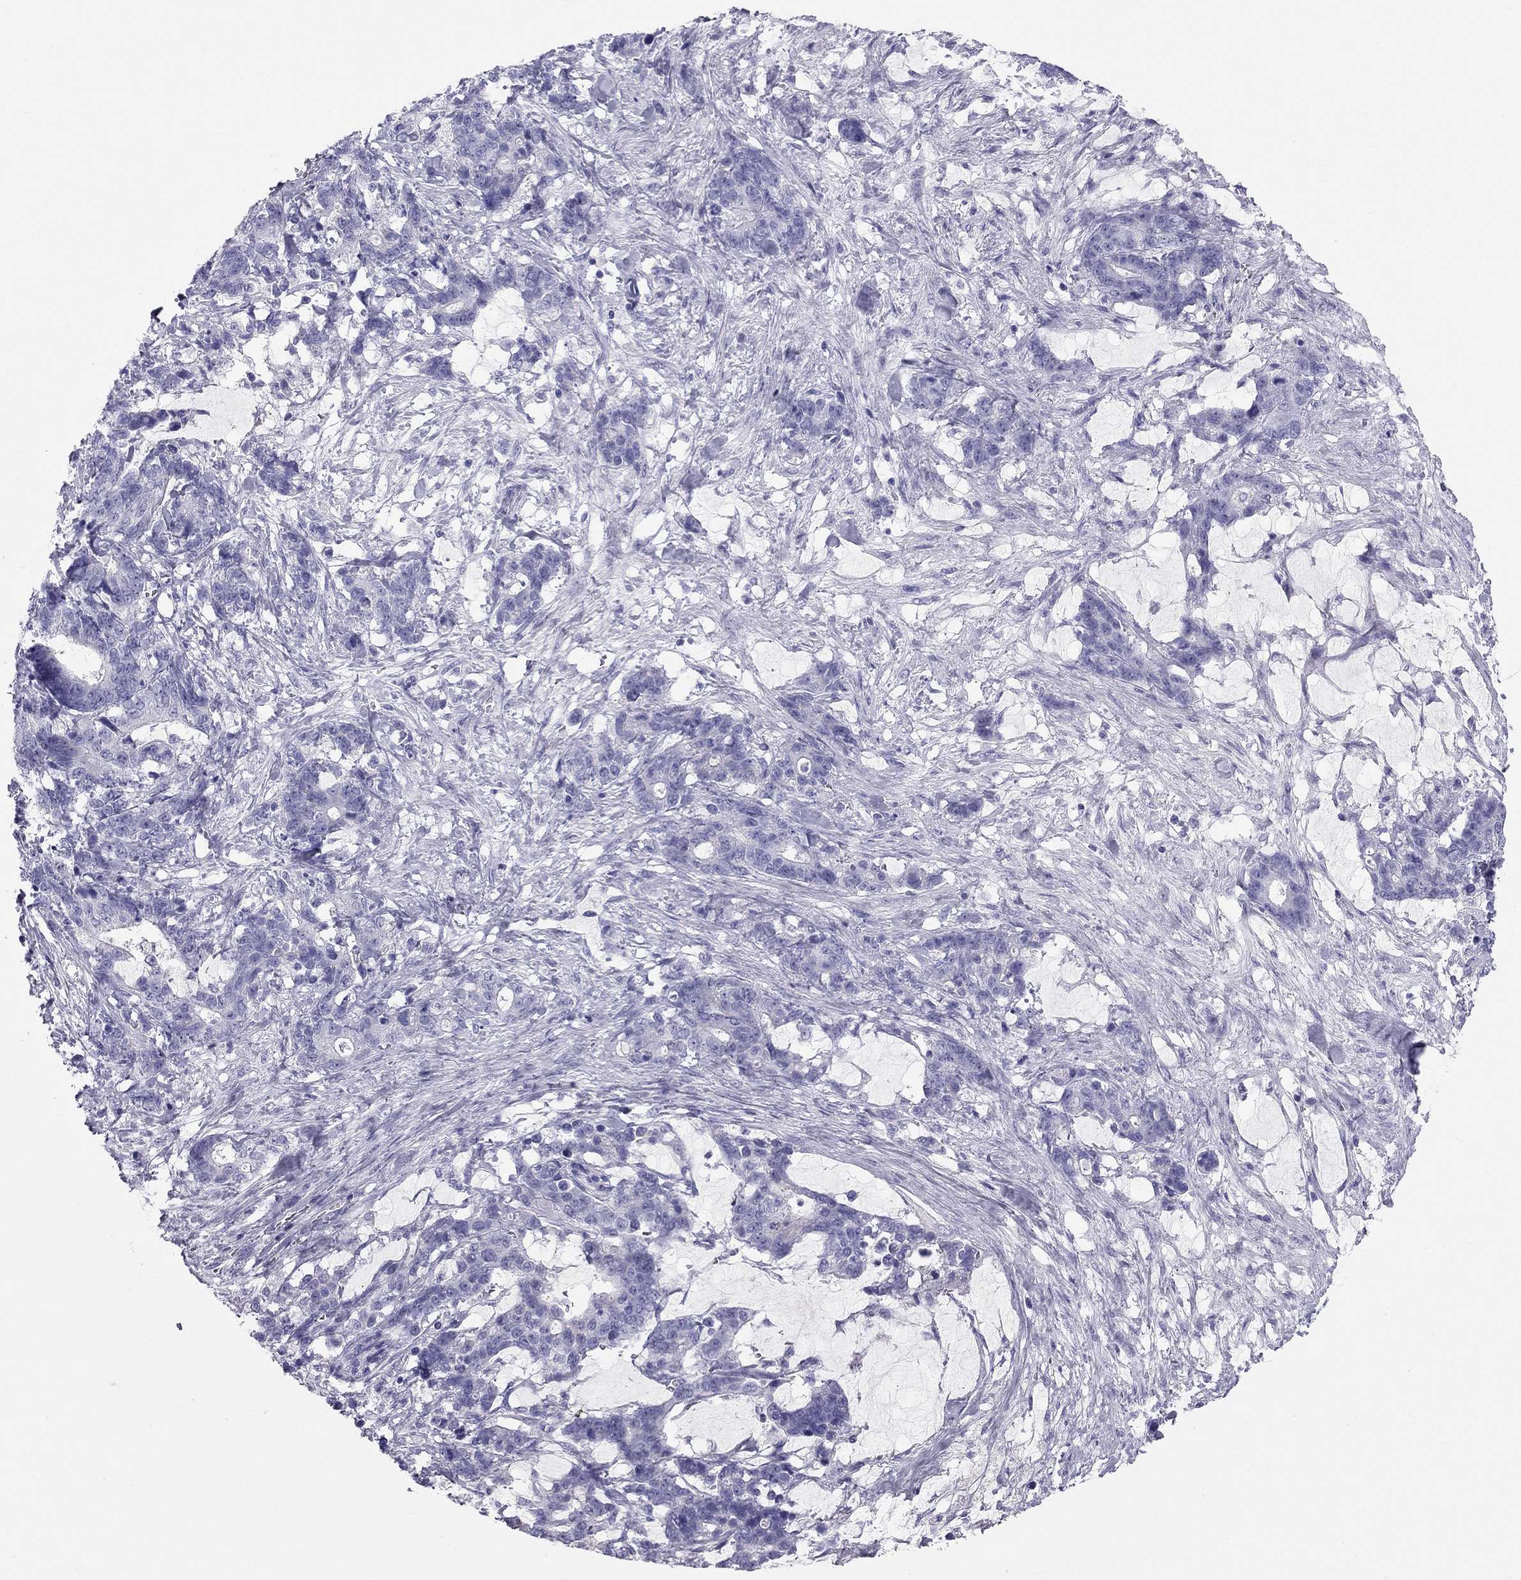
{"staining": {"intensity": "negative", "quantity": "none", "location": "none"}, "tissue": "stomach cancer", "cell_type": "Tumor cells", "image_type": "cancer", "snomed": [{"axis": "morphology", "description": "Normal tissue, NOS"}, {"axis": "morphology", "description": "Adenocarcinoma, NOS"}, {"axis": "topography", "description": "Stomach"}], "caption": "A micrograph of human stomach adenocarcinoma is negative for staining in tumor cells.", "gene": "TRPM3", "patient": {"sex": "female", "age": 64}}